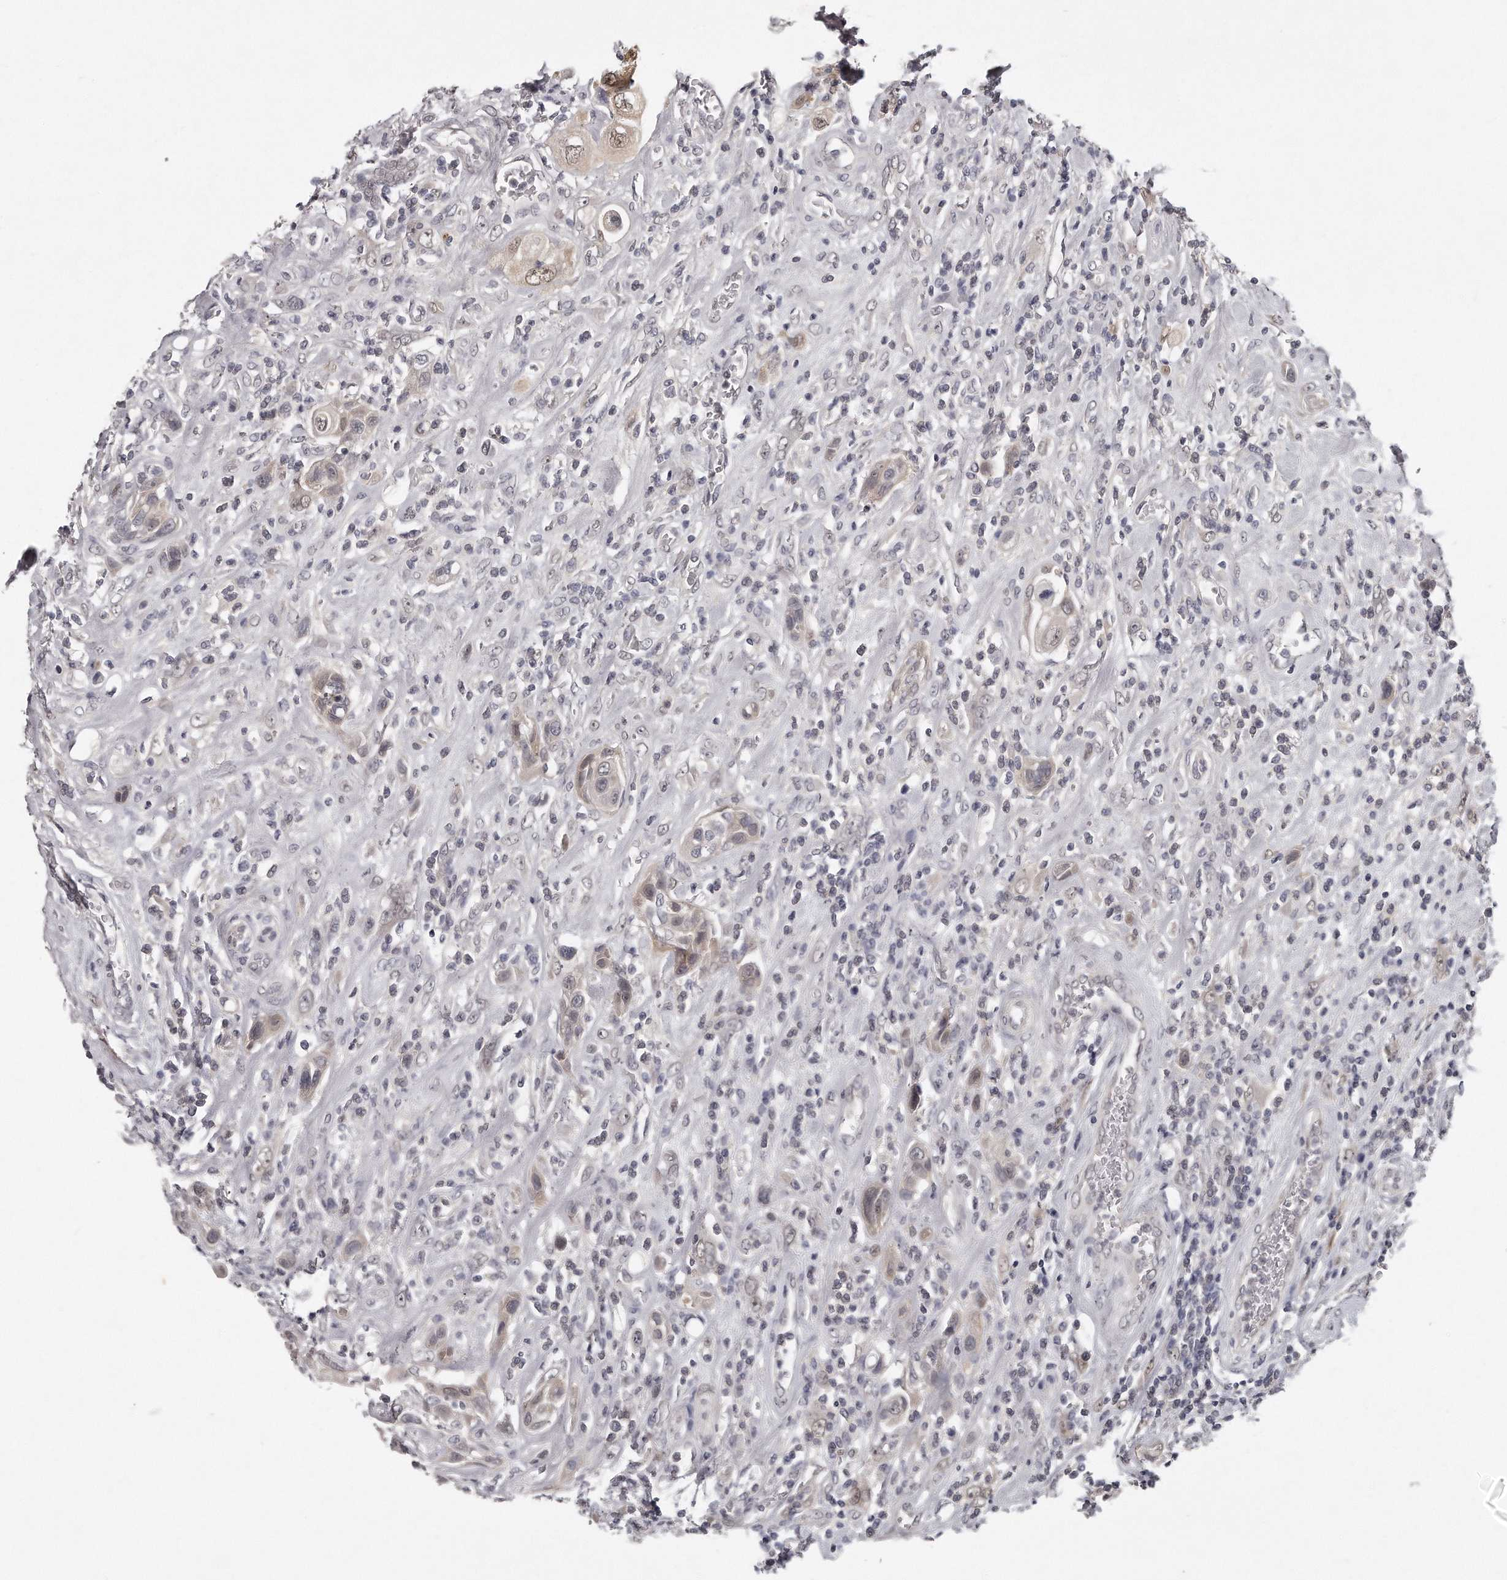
{"staining": {"intensity": "weak", "quantity": ">75%", "location": "nuclear"}, "tissue": "urothelial cancer", "cell_type": "Tumor cells", "image_type": "cancer", "snomed": [{"axis": "morphology", "description": "Urothelial carcinoma, High grade"}, {"axis": "topography", "description": "Urinary bladder"}], "caption": "Protein staining reveals weak nuclear positivity in about >75% of tumor cells in high-grade urothelial carcinoma.", "gene": "GGCT", "patient": {"sex": "male", "age": 50}}